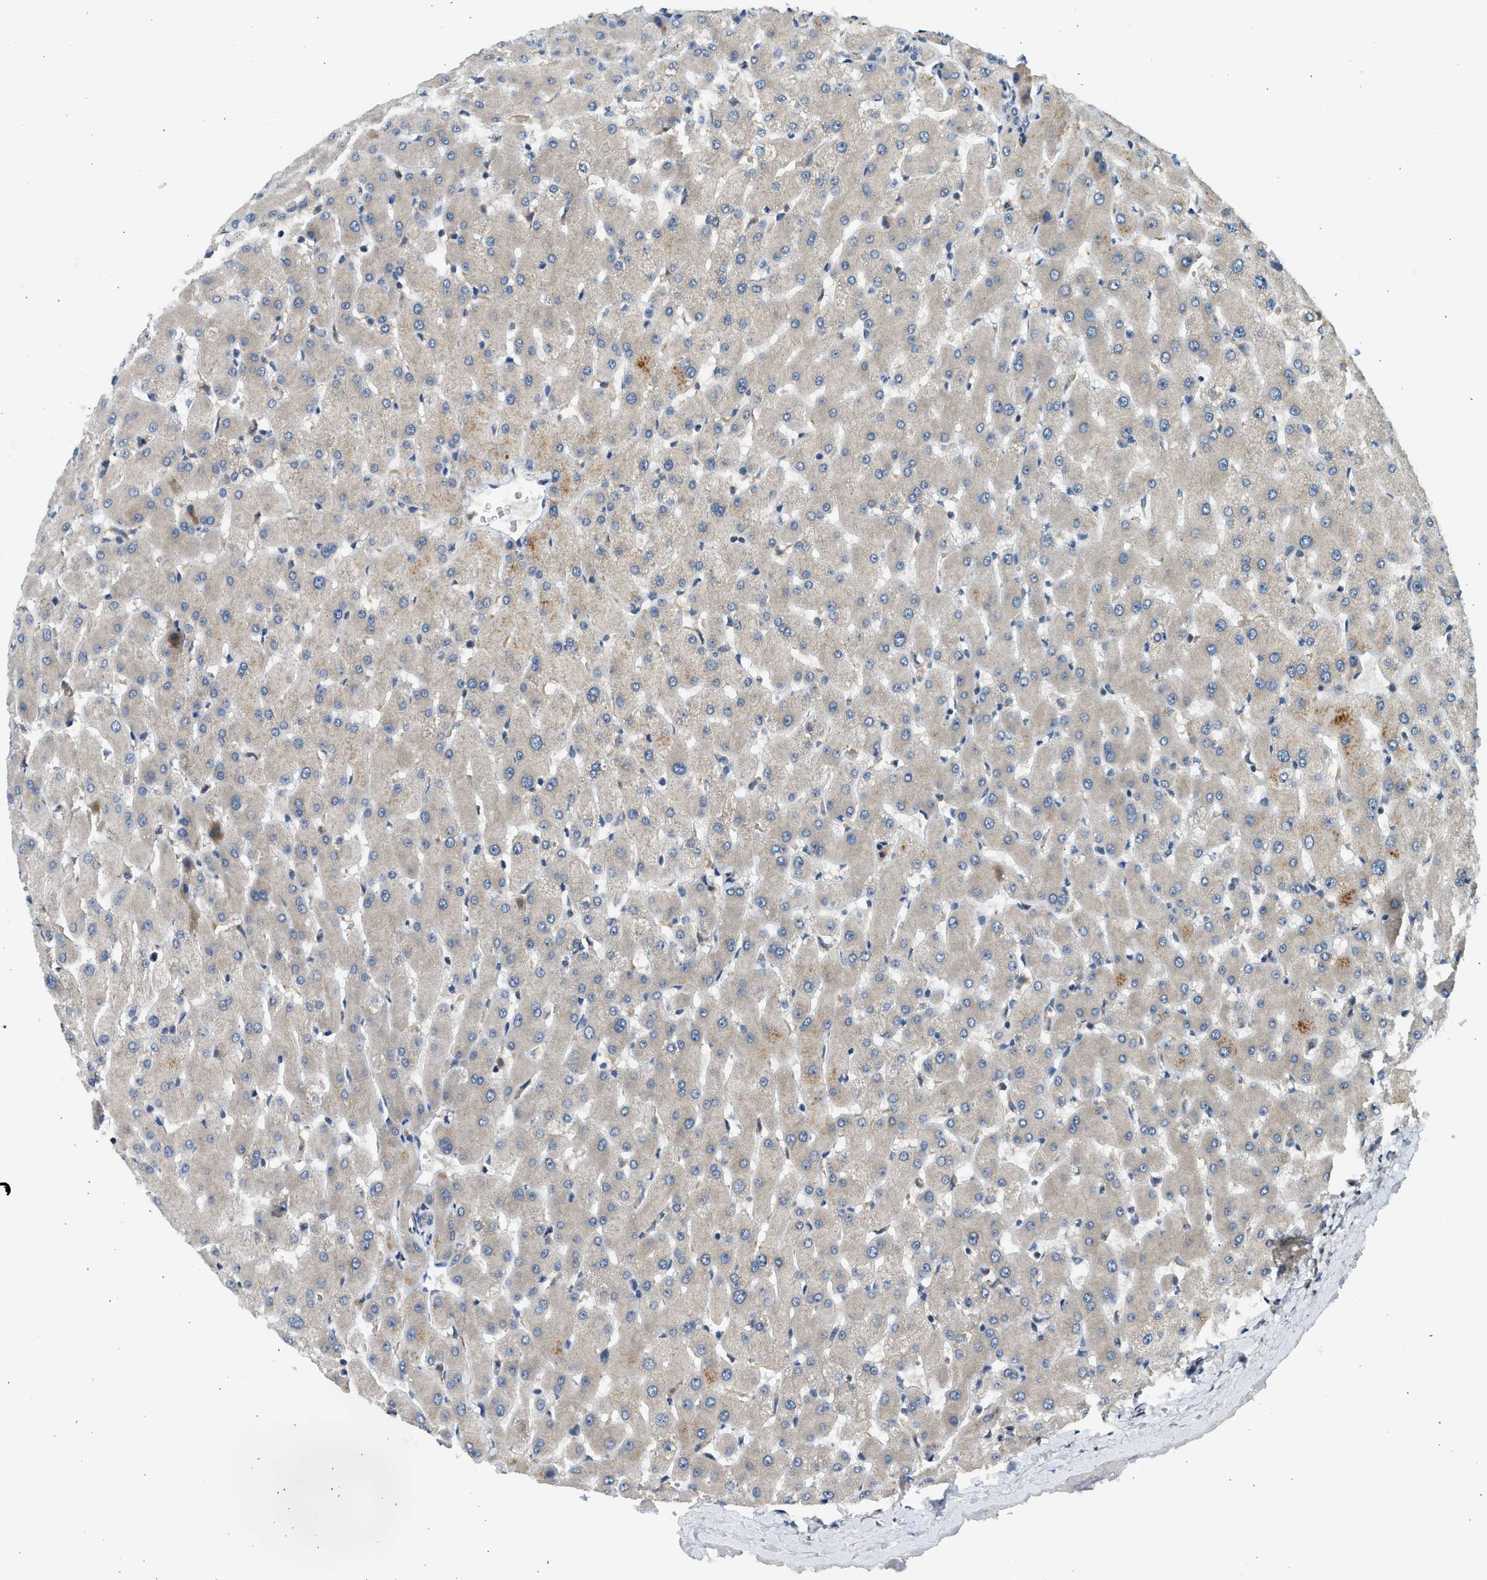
{"staining": {"intensity": "negative", "quantity": "none", "location": "none"}, "tissue": "liver", "cell_type": "Cholangiocytes", "image_type": "normal", "snomed": [{"axis": "morphology", "description": "Normal tissue, NOS"}, {"axis": "topography", "description": "Liver"}], "caption": "Immunohistochemistry (IHC) micrograph of unremarkable liver: human liver stained with DAB (3,3'-diaminobenzidine) demonstrates no significant protein staining in cholangiocytes. (DAB IHC visualized using brightfield microscopy, high magnification).", "gene": "KDELR2", "patient": {"sex": "female", "age": 63}}